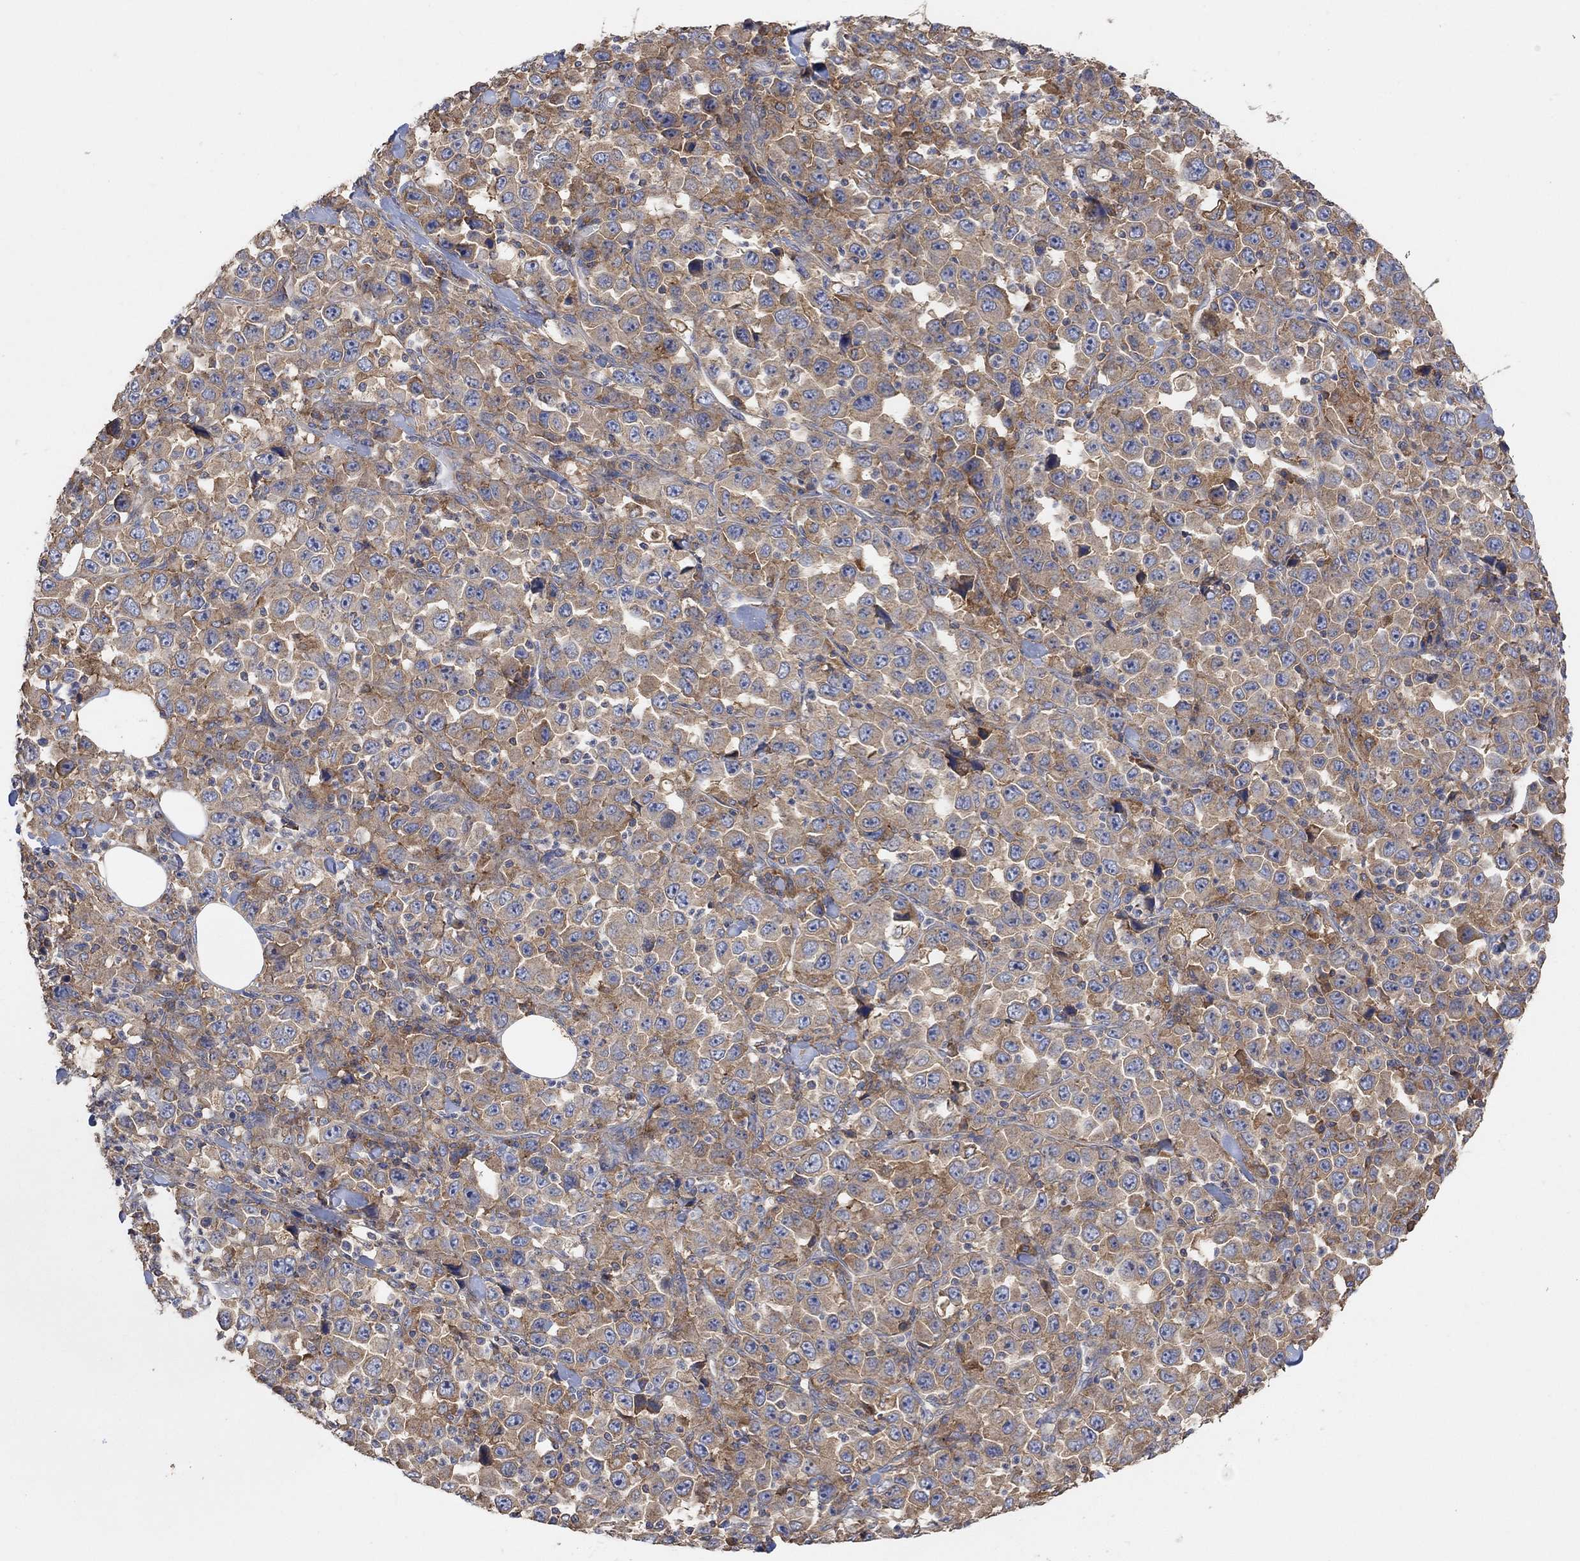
{"staining": {"intensity": "moderate", "quantity": "<25%", "location": "cytoplasmic/membranous"}, "tissue": "stomach cancer", "cell_type": "Tumor cells", "image_type": "cancer", "snomed": [{"axis": "morphology", "description": "Normal tissue, NOS"}, {"axis": "morphology", "description": "Adenocarcinoma, NOS"}, {"axis": "topography", "description": "Stomach, upper"}, {"axis": "topography", "description": "Stomach"}], "caption": "Protein expression analysis of stomach cancer (adenocarcinoma) demonstrates moderate cytoplasmic/membranous positivity in about <25% of tumor cells.", "gene": "BLOC1S3", "patient": {"sex": "male", "age": 59}}